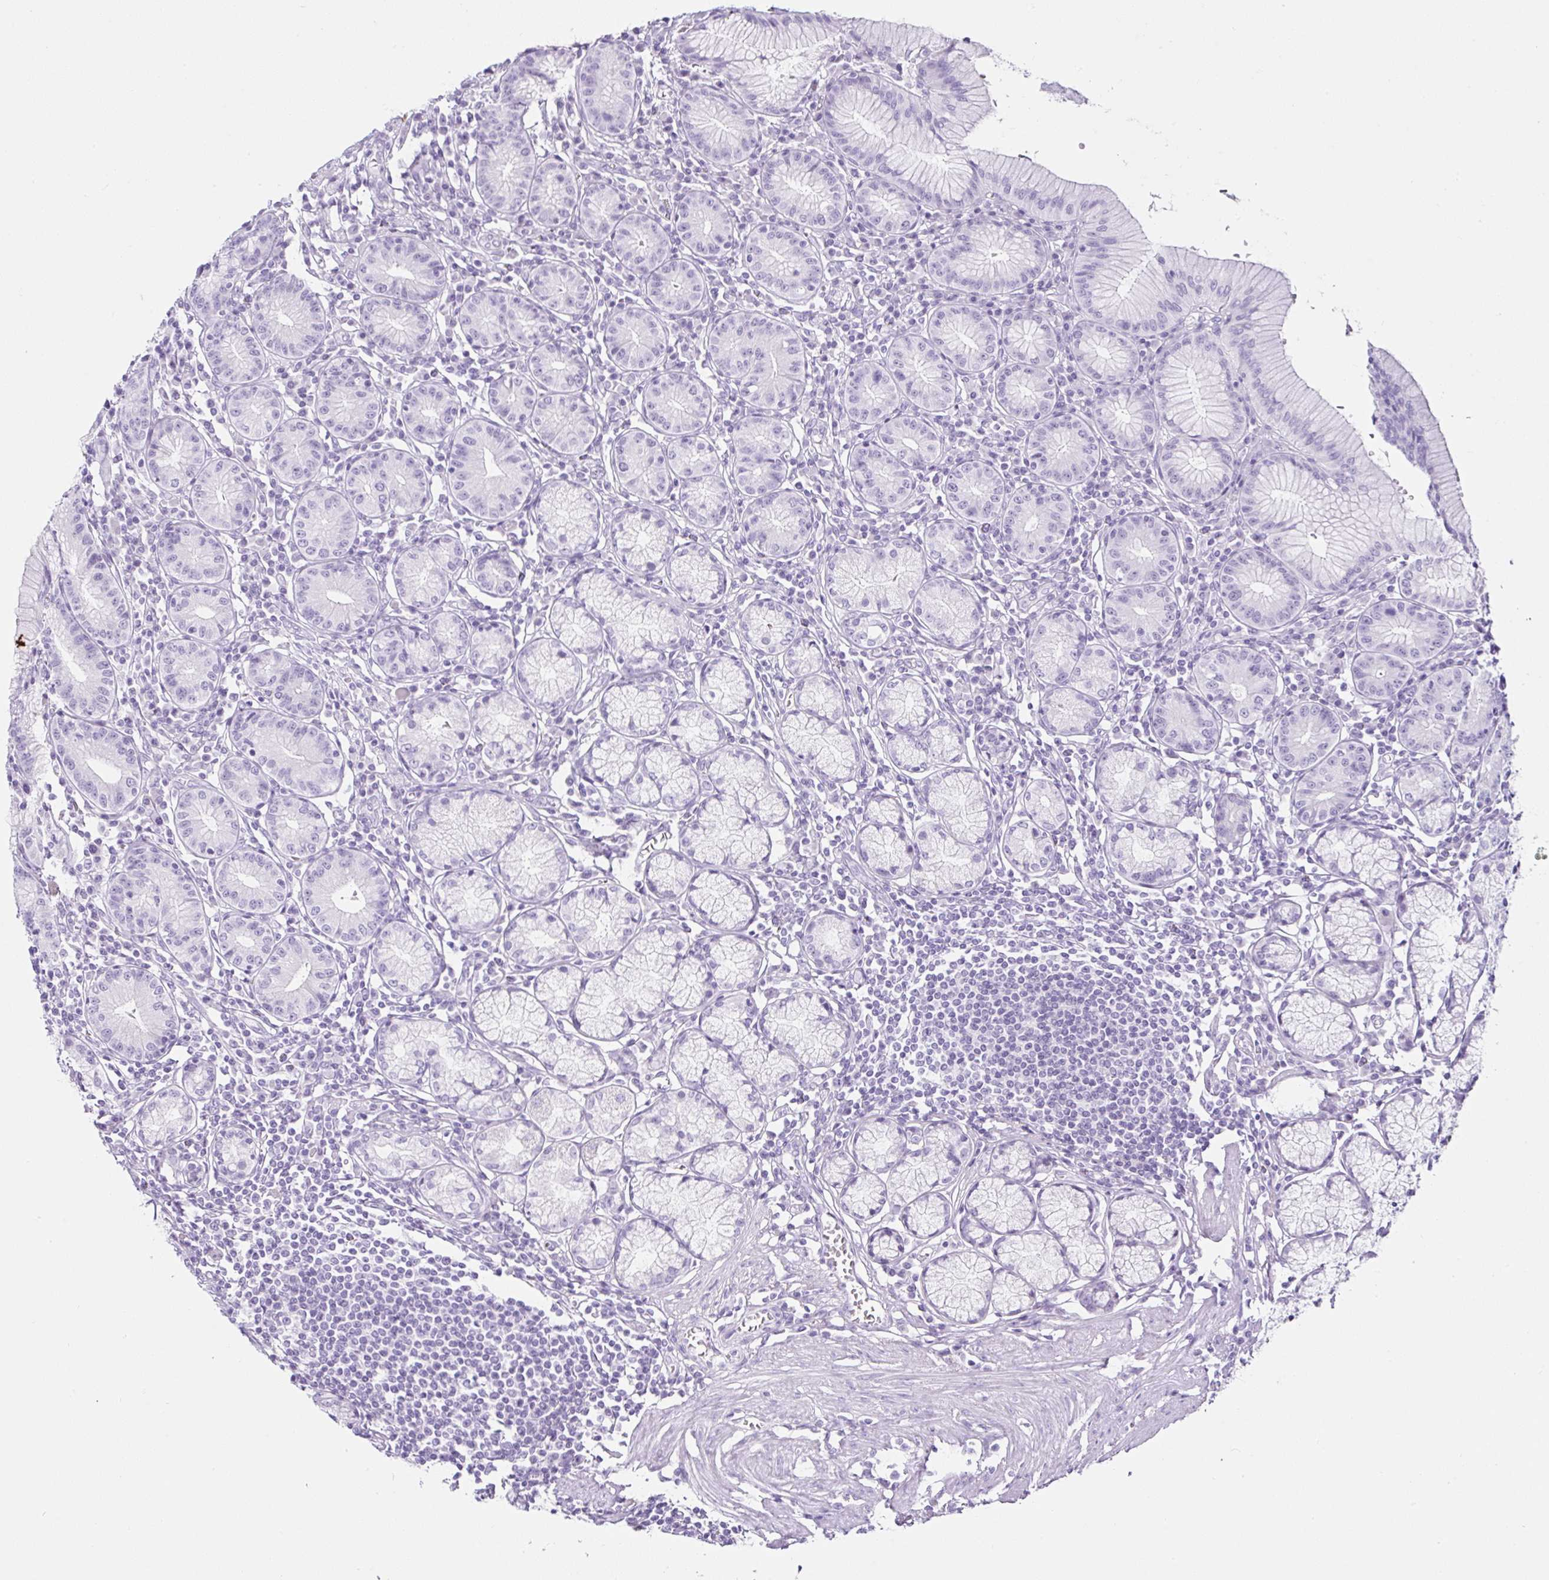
{"staining": {"intensity": "negative", "quantity": "none", "location": "none"}, "tissue": "stomach", "cell_type": "Glandular cells", "image_type": "normal", "snomed": [{"axis": "morphology", "description": "Normal tissue, NOS"}, {"axis": "topography", "description": "Stomach"}], "caption": "High power microscopy histopathology image of an immunohistochemistry photomicrograph of benign stomach, revealing no significant expression in glandular cells.", "gene": "SERPINB3", "patient": {"sex": "male", "age": 55}}